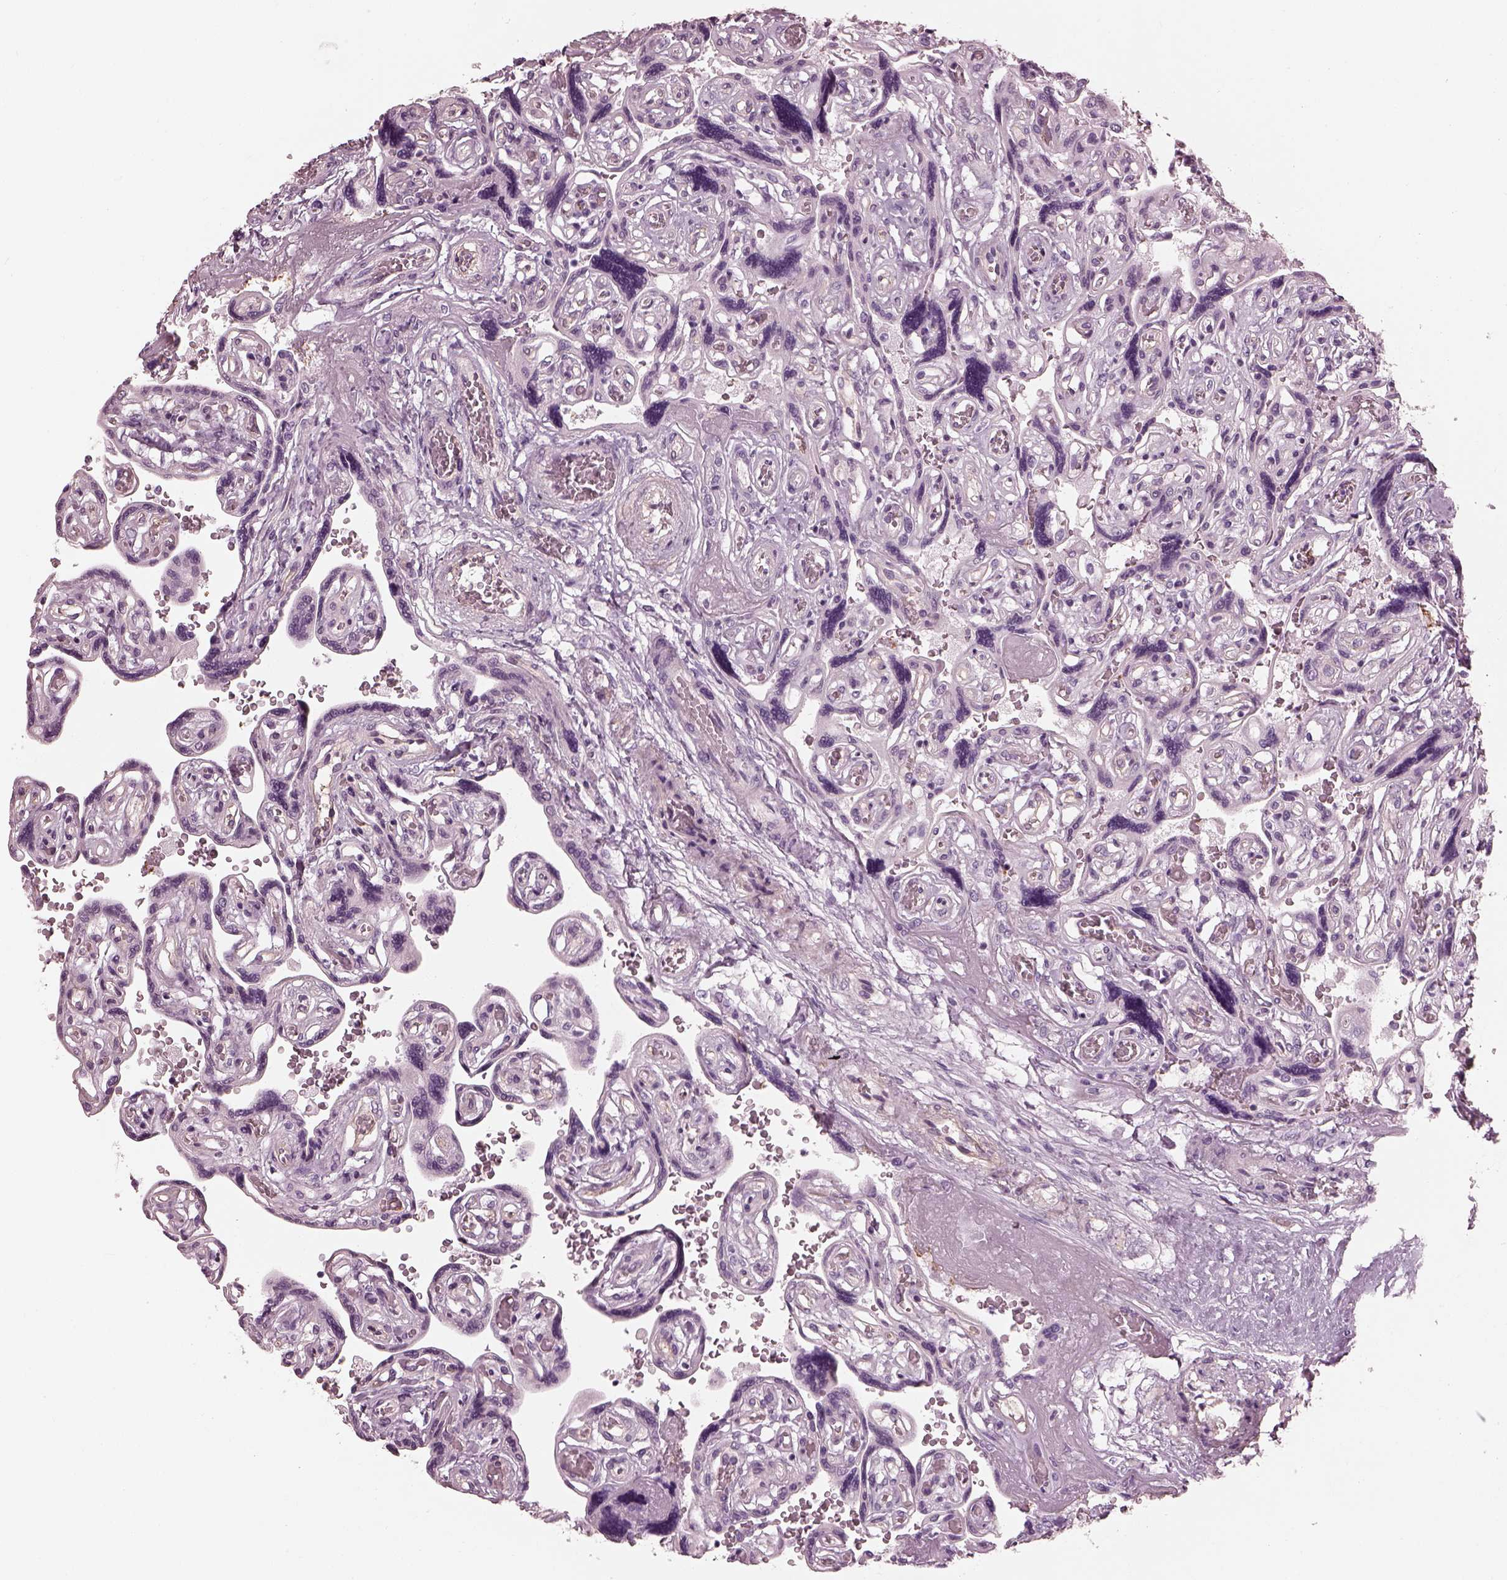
{"staining": {"intensity": "negative", "quantity": "none", "location": "none"}, "tissue": "placenta", "cell_type": "Decidual cells", "image_type": "normal", "snomed": [{"axis": "morphology", "description": "Normal tissue, NOS"}, {"axis": "topography", "description": "Placenta"}], "caption": "High power microscopy photomicrograph of an IHC photomicrograph of benign placenta, revealing no significant expression in decidual cells. (IHC, brightfield microscopy, high magnification).", "gene": "EIF4E1B", "patient": {"sex": "female", "age": 32}}